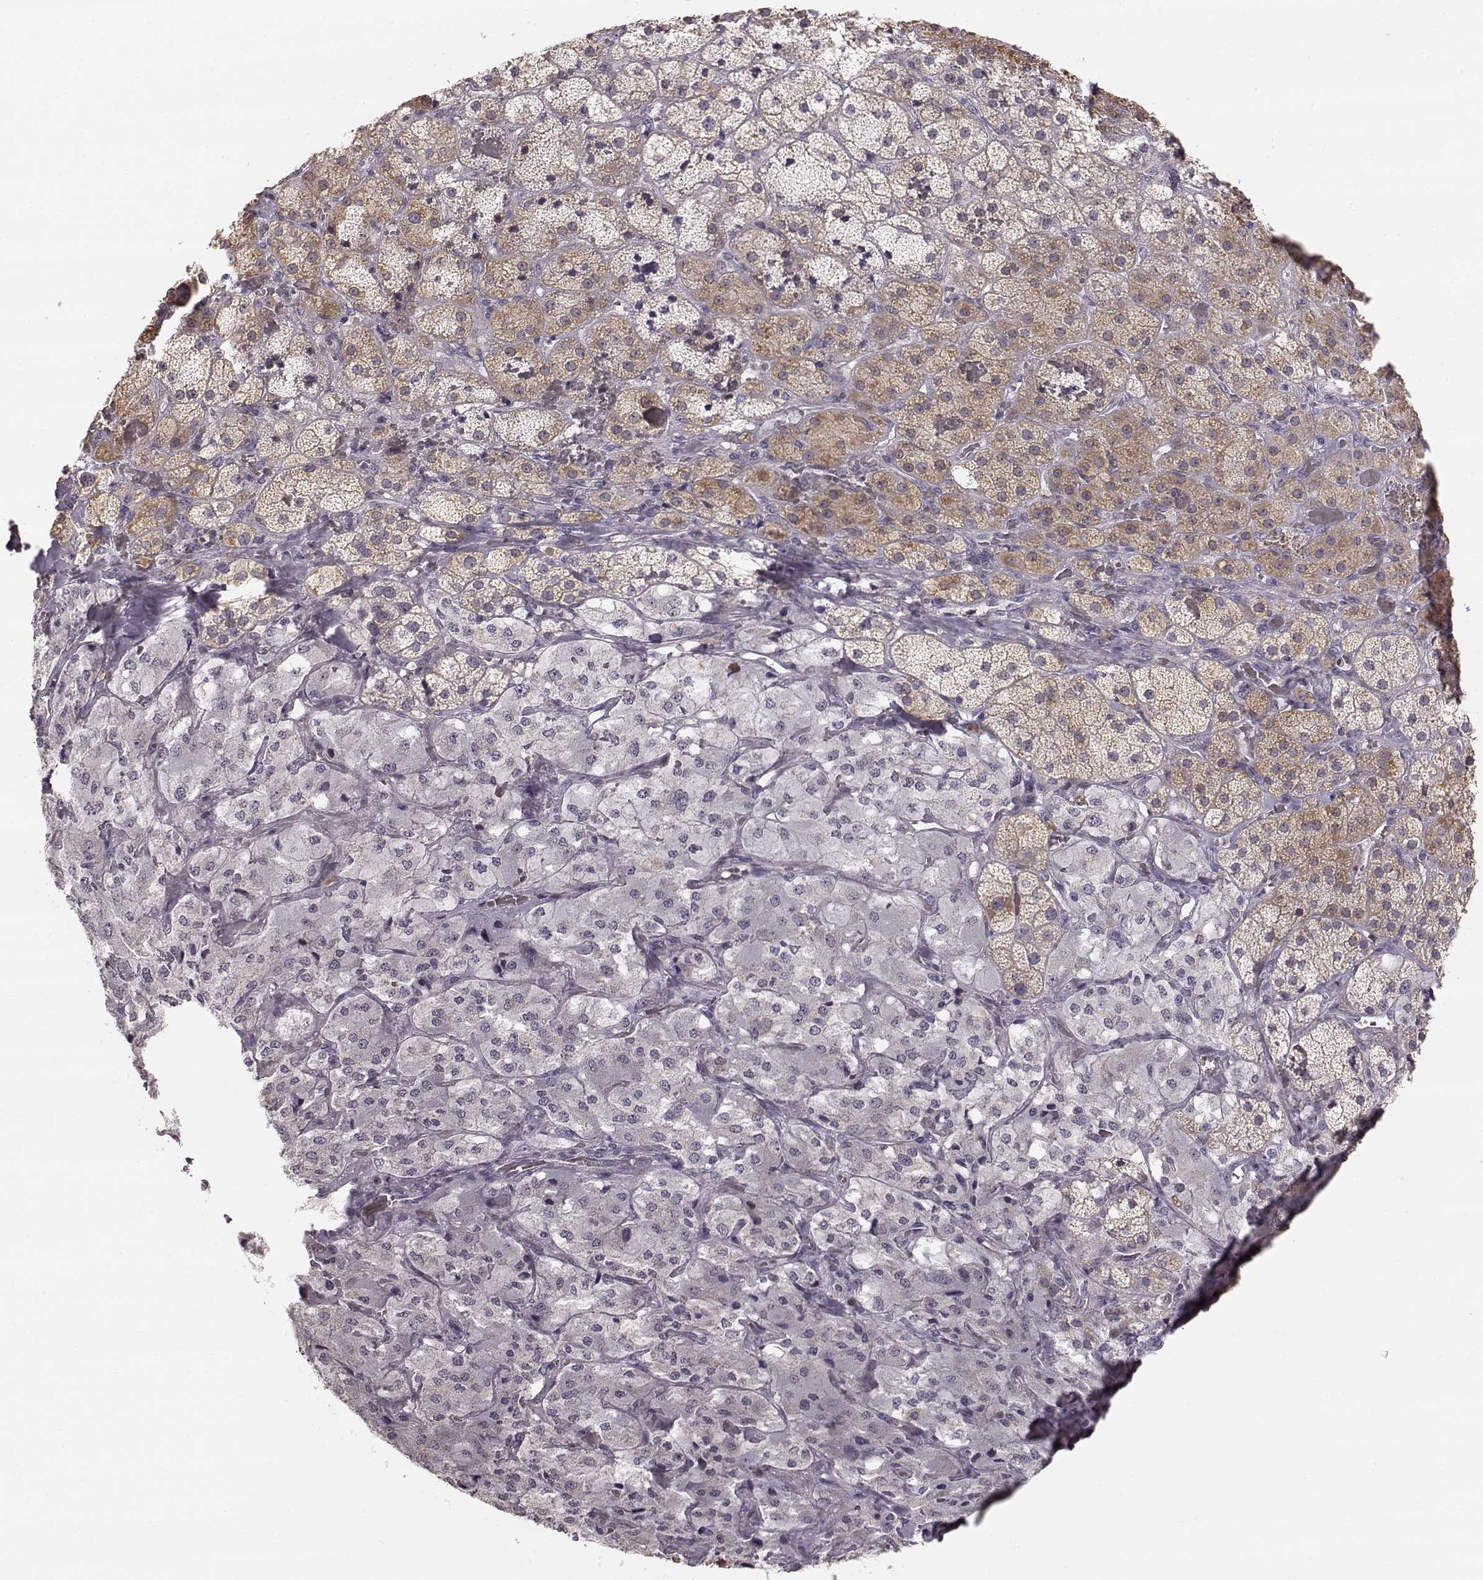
{"staining": {"intensity": "moderate", "quantity": "25%-75%", "location": "cytoplasmic/membranous"}, "tissue": "adrenal gland", "cell_type": "Glandular cells", "image_type": "normal", "snomed": [{"axis": "morphology", "description": "Normal tissue, NOS"}, {"axis": "topography", "description": "Adrenal gland"}], "caption": "Protein expression analysis of benign human adrenal gland reveals moderate cytoplasmic/membranous positivity in about 25%-75% of glandular cells.", "gene": "ACSL6", "patient": {"sex": "male", "age": 57}}